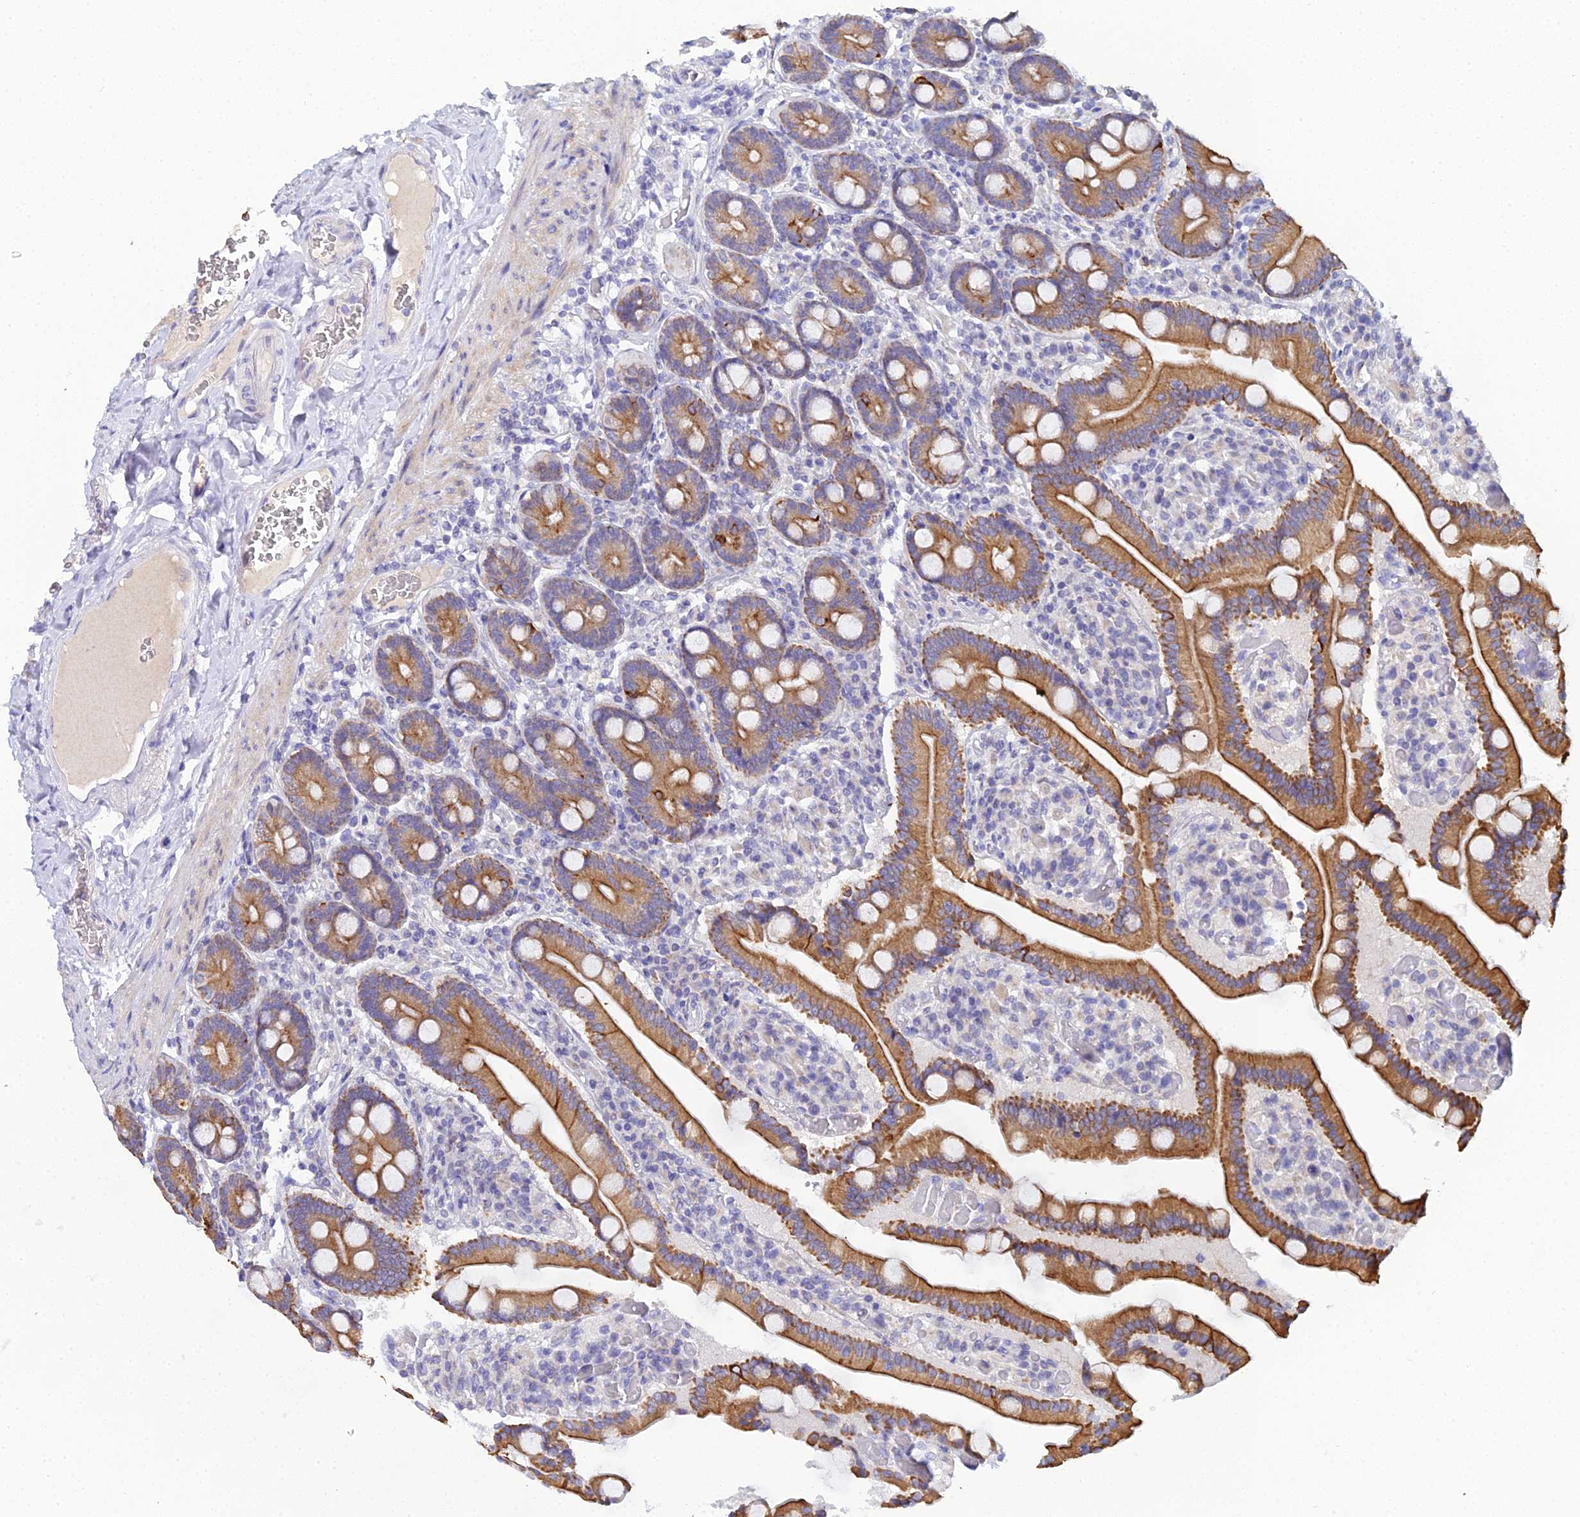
{"staining": {"intensity": "strong", "quantity": ">75%", "location": "cytoplasmic/membranous"}, "tissue": "duodenum", "cell_type": "Glandular cells", "image_type": "normal", "snomed": [{"axis": "morphology", "description": "Normal tissue, NOS"}, {"axis": "topography", "description": "Duodenum"}], "caption": "Duodenum was stained to show a protein in brown. There is high levels of strong cytoplasmic/membranous expression in about >75% of glandular cells.", "gene": "ZXDA", "patient": {"sex": "female", "age": 62}}